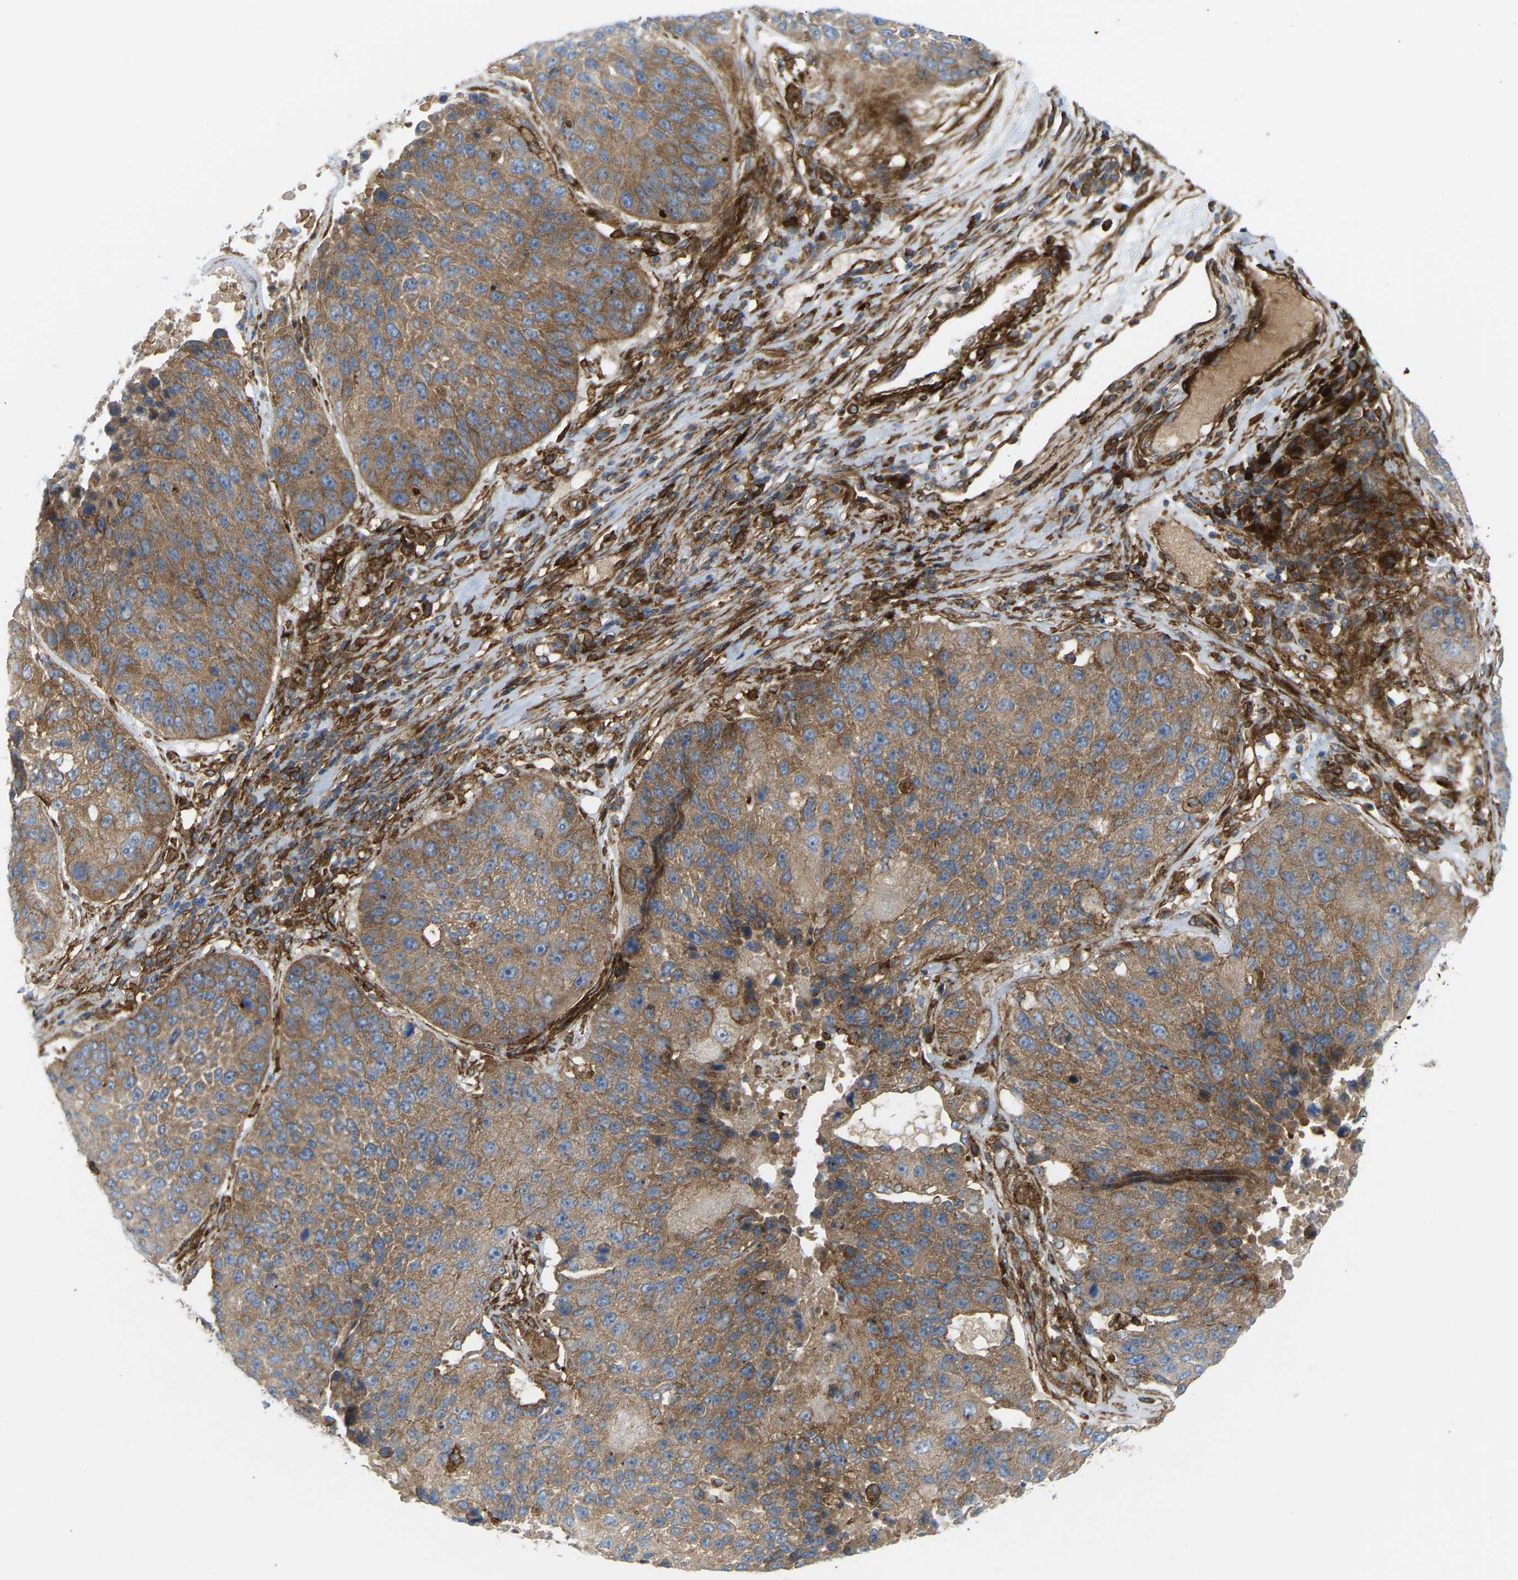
{"staining": {"intensity": "moderate", "quantity": ">75%", "location": "cytoplasmic/membranous"}, "tissue": "lung cancer", "cell_type": "Tumor cells", "image_type": "cancer", "snomed": [{"axis": "morphology", "description": "Squamous cell carcinoma, NOS"}, {"axis": "topography", "description": "Lung"}], "caption": "The micrograph demonstrates a brown stain indicating the presence of a protein in the cytoplasmic/membranous of tumor cells in lung cancer (squamous cell carcinoma).", "gene": "PICALM", "patient": {"sex": "male", "age": 61}}